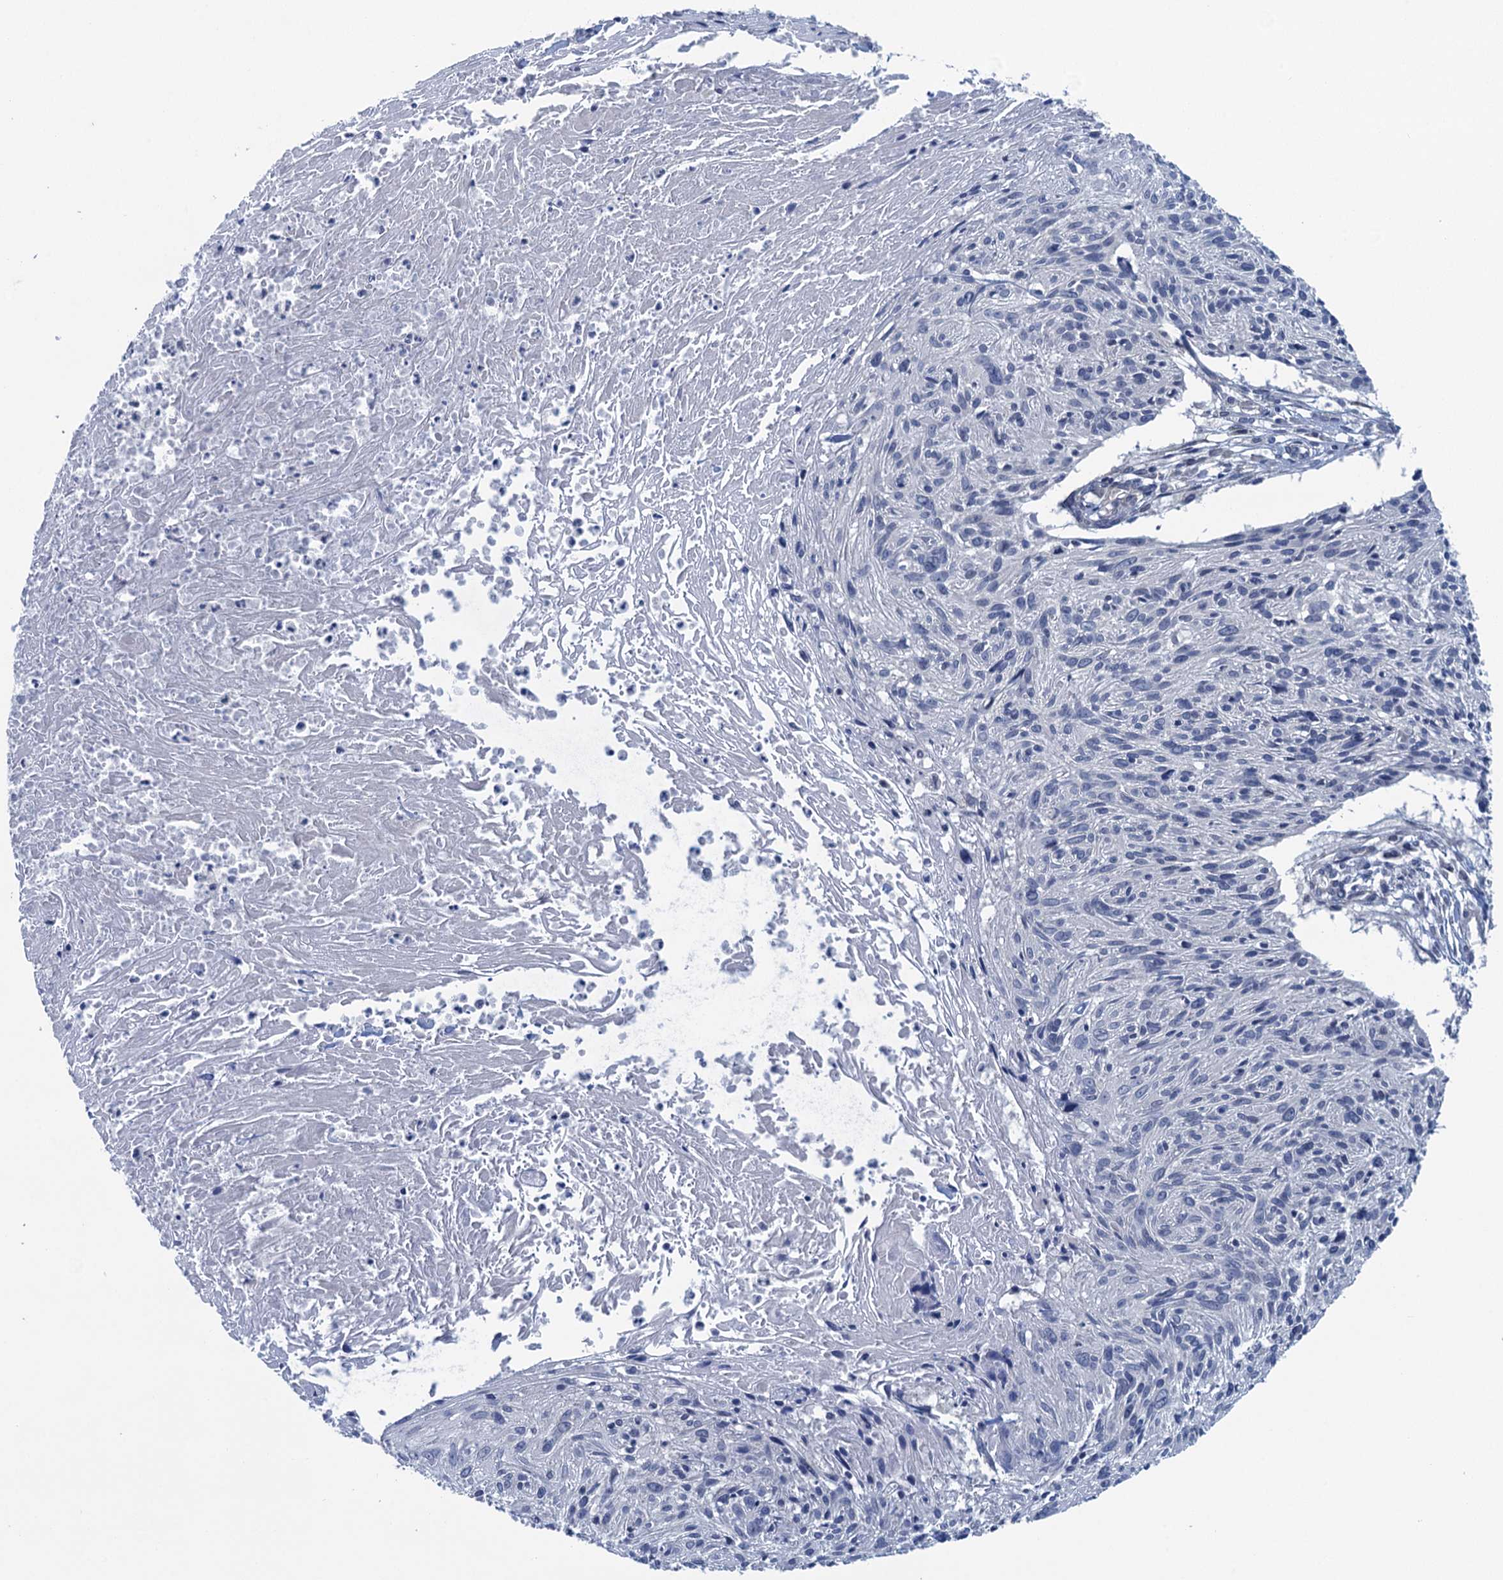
{"staining": {"intensity": "negative", "quantity": "none", "location": "none"}, "tissue": "cervical cancer", "cell_type": "Tumor cells", "image_type": "cancer", "snomed": [{"axis": "morphology", "description": "Squamous cell carcinoma, NOS"}, {"axis": "topography", "description": "Cervix"}], "caption": "Immunohistochemistry histopathology image of cervical squamous cell carcinoma stained for a protein (brown), which exhibits no staining in tumor cells.", "gene": "CTU2", "patient": {"sex": "female", "age": 51}}